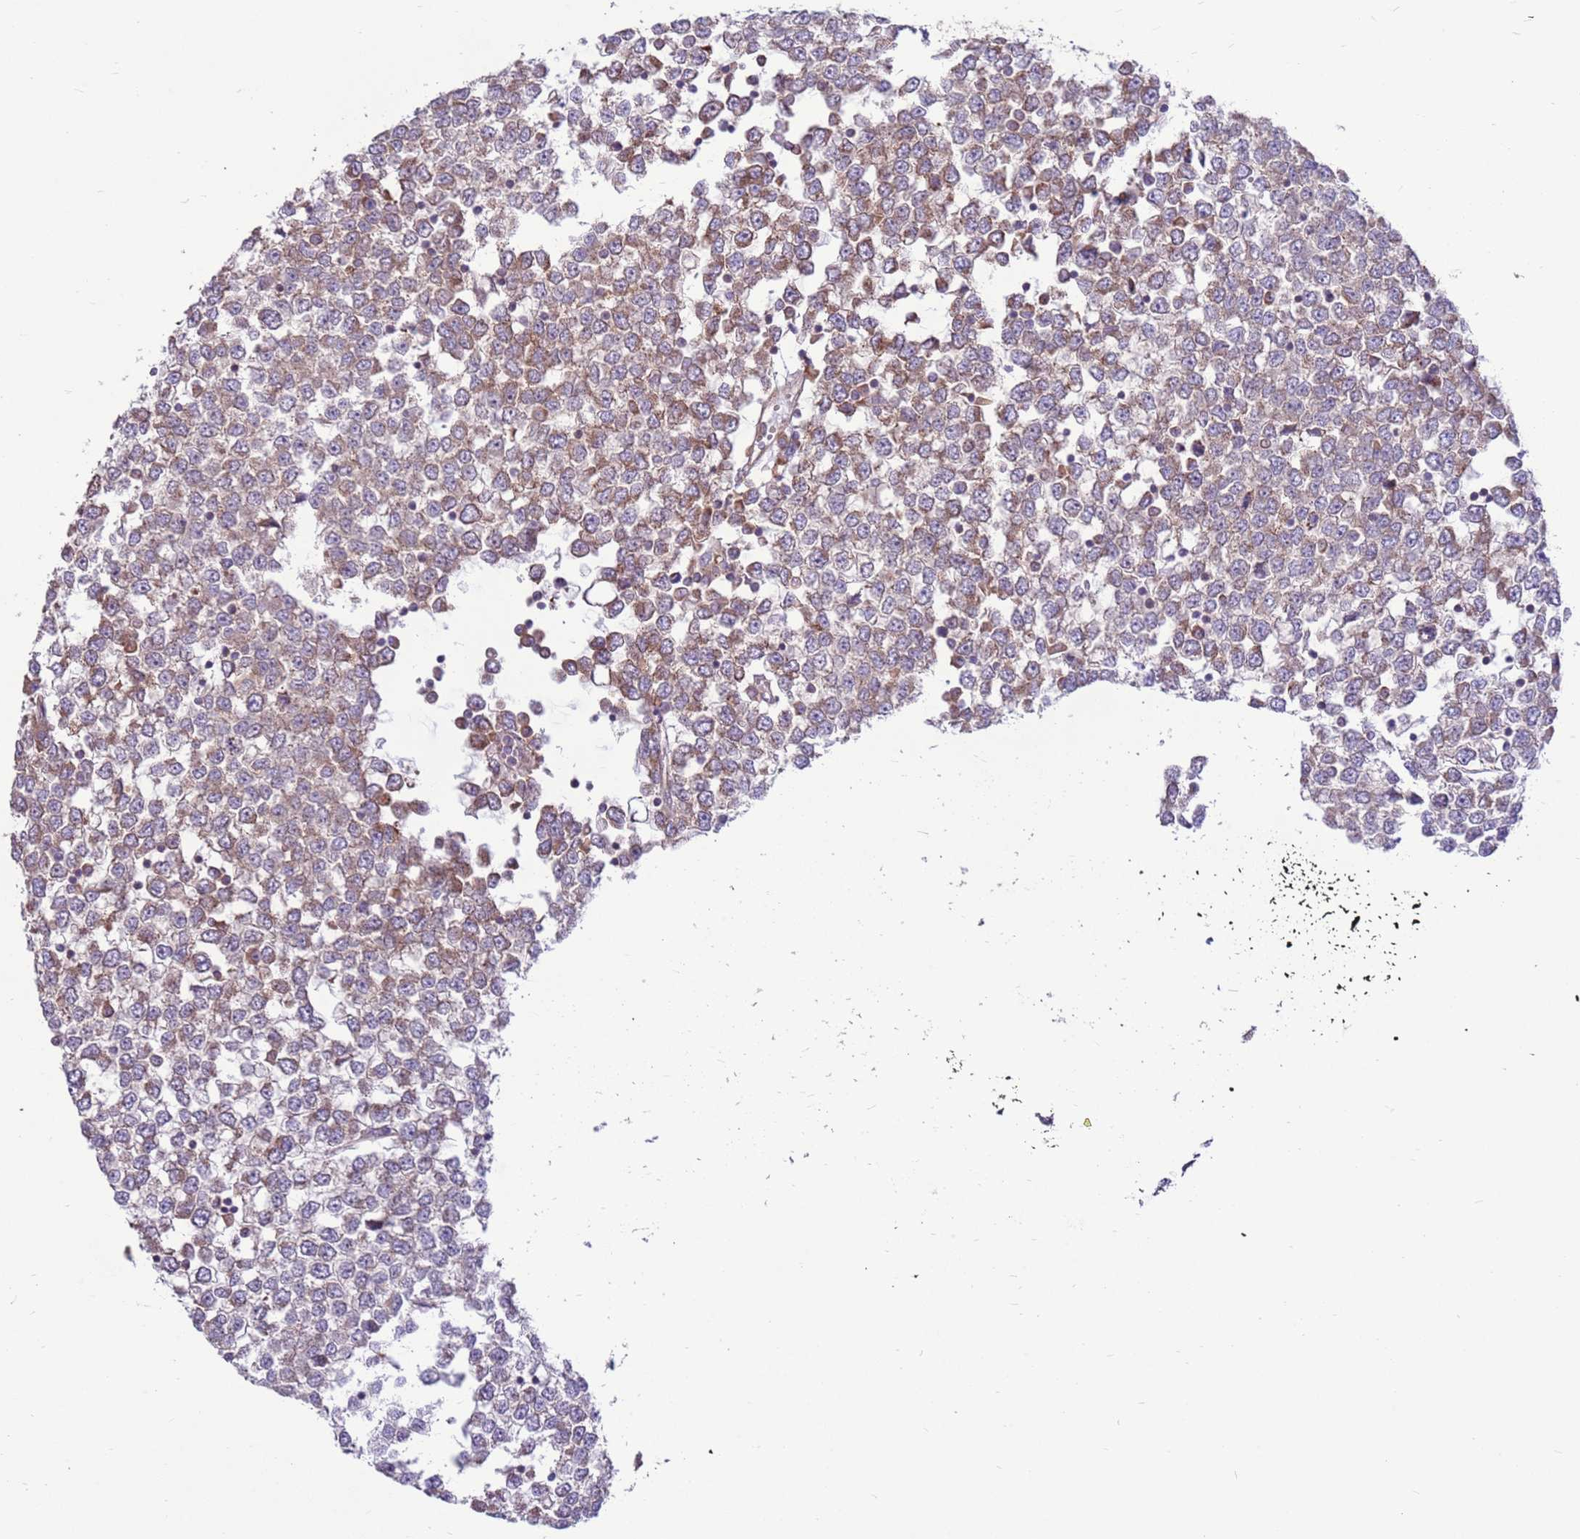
{"staining": {"intensity": "weak", "quantity": ">75%", "location": "cytoplasmic/membranous"}, "tissue": "testis cancer", "cell_type": "Tumor cells", "image_type": "cancer", "snomed": [{"axis": "morphology", "description": "Seminoma, NOS"}, {"axis": "topography", "description": "Testis"}], "caption": "Seminoma (testis) stained with DAB immunohistochemistry exhibits low levels of weak cytoplasmic/membranous positivity in approximately >75% of tumor cells.", "gene": "DDX19B", "patient": {"sex": "male", "age": 65}}